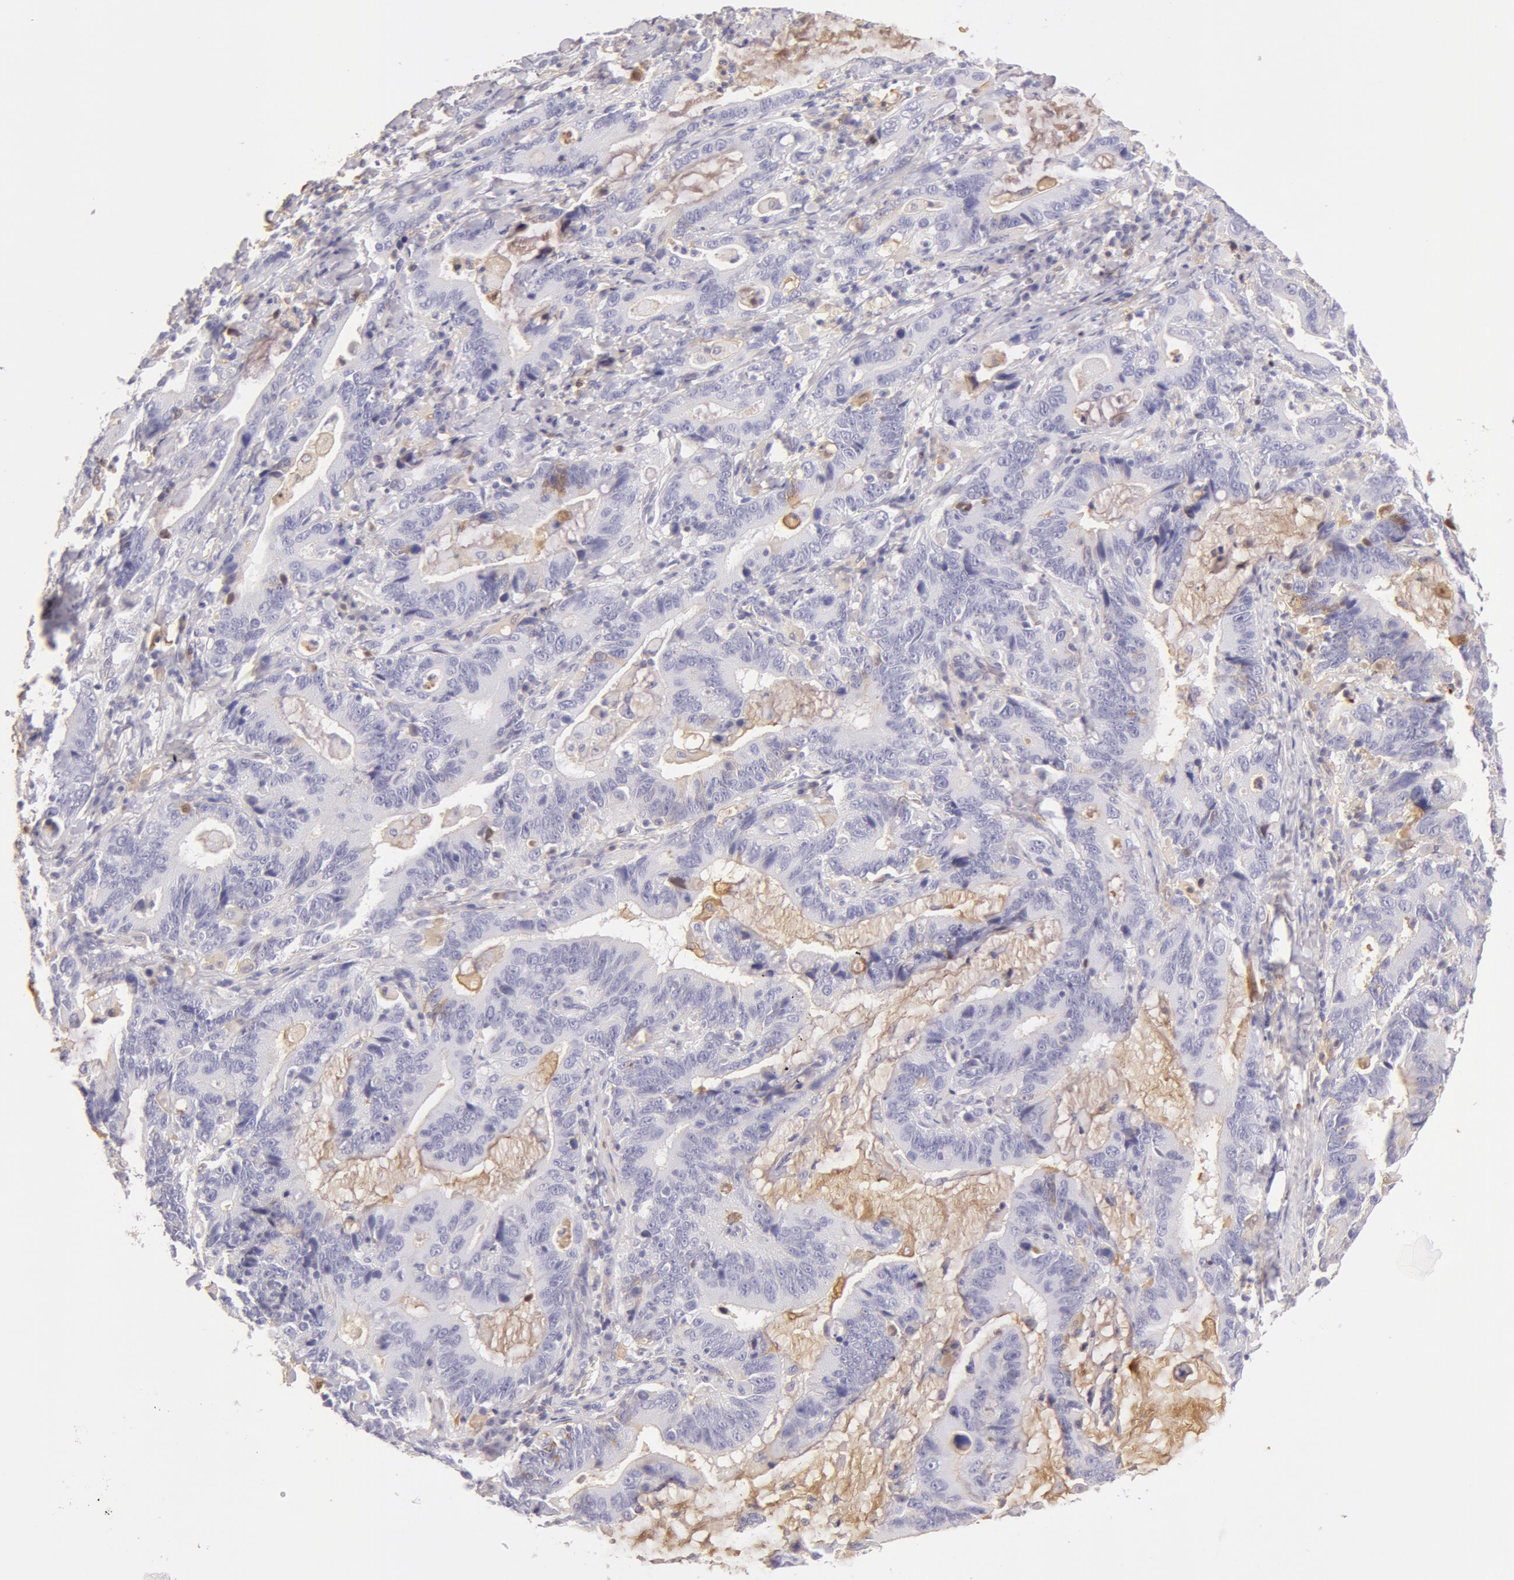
{"staining": {"intensity": "negative", "quantity": "none", "location": "none"}, "tissue": "stomach cancer", "cell_type": "Tumor cells", "image_type": "cancer", "snomed": [{"axis": "morphology", "description": "Adenocarcinoma, NOS"}, {"axis": "topography", "description": "Stomach, upper"}], "caption": "Tumor cells are negative for brown protein staining in stomach cancer.", "gene": "AHSG", "patient": {"sex": "male", "age": 63}}